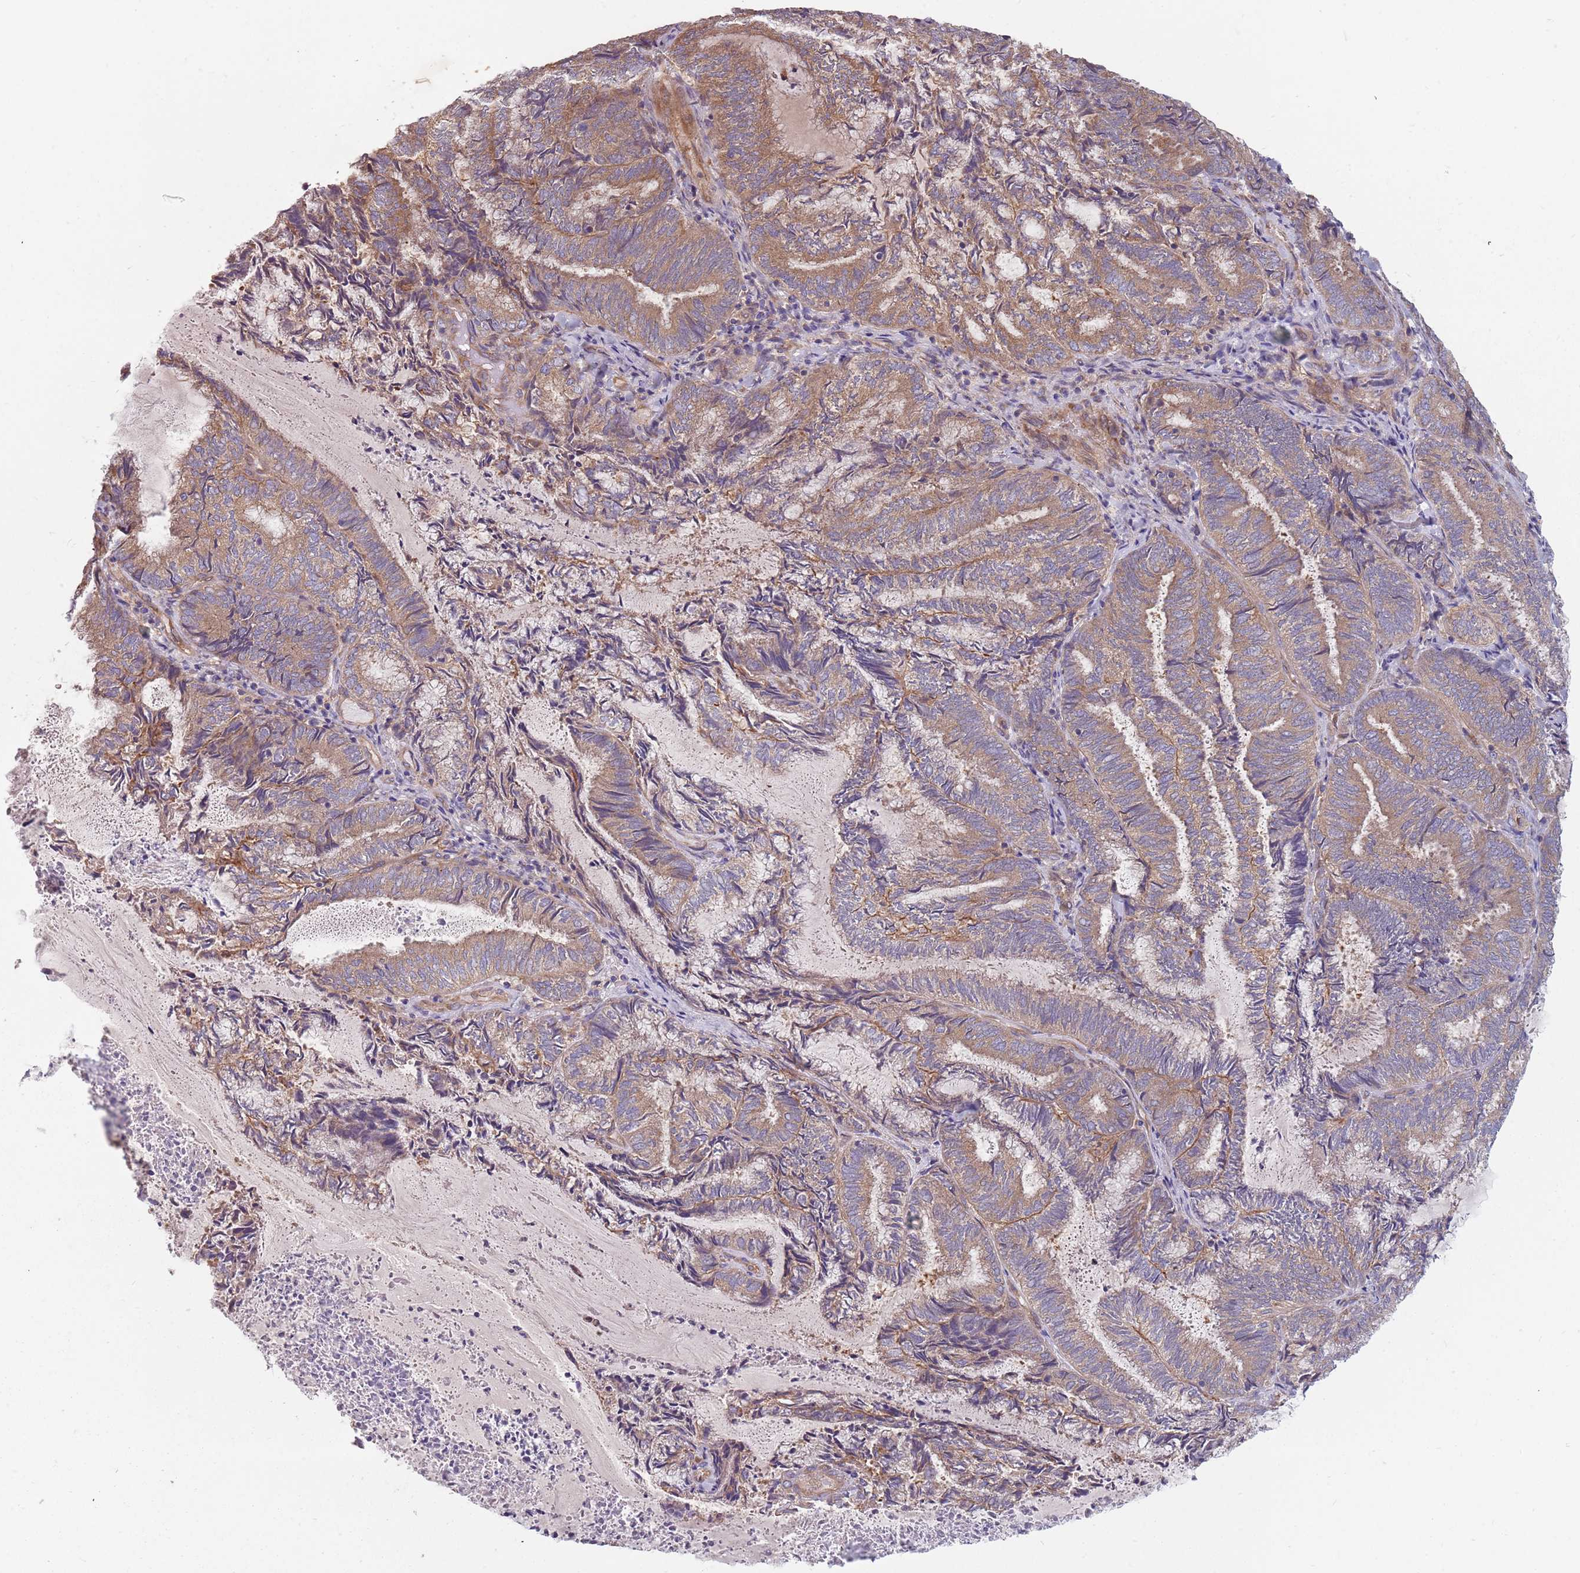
{"staining": {"intensity": "moderate", "quantity": "25%-75%", "location": "cytoplasmic/membranous"}, "tissue": "endometrial cancer", "cell_type": "Tumor cells", "image_type": "cancer", "snomed": [{"axis": "morphology", "description": "Adenocarcinoma, NOS"}, {"axis": "topography", "description": "Endometrium"}], "caption": "The immunohistochemical stain highlights moderate cytoplasmic/membranous staining in tumor cells of endometrial adenocarcinoma tissue.", "gene": "SPDL1", "patient": {"sex": "female", "age": 80}}